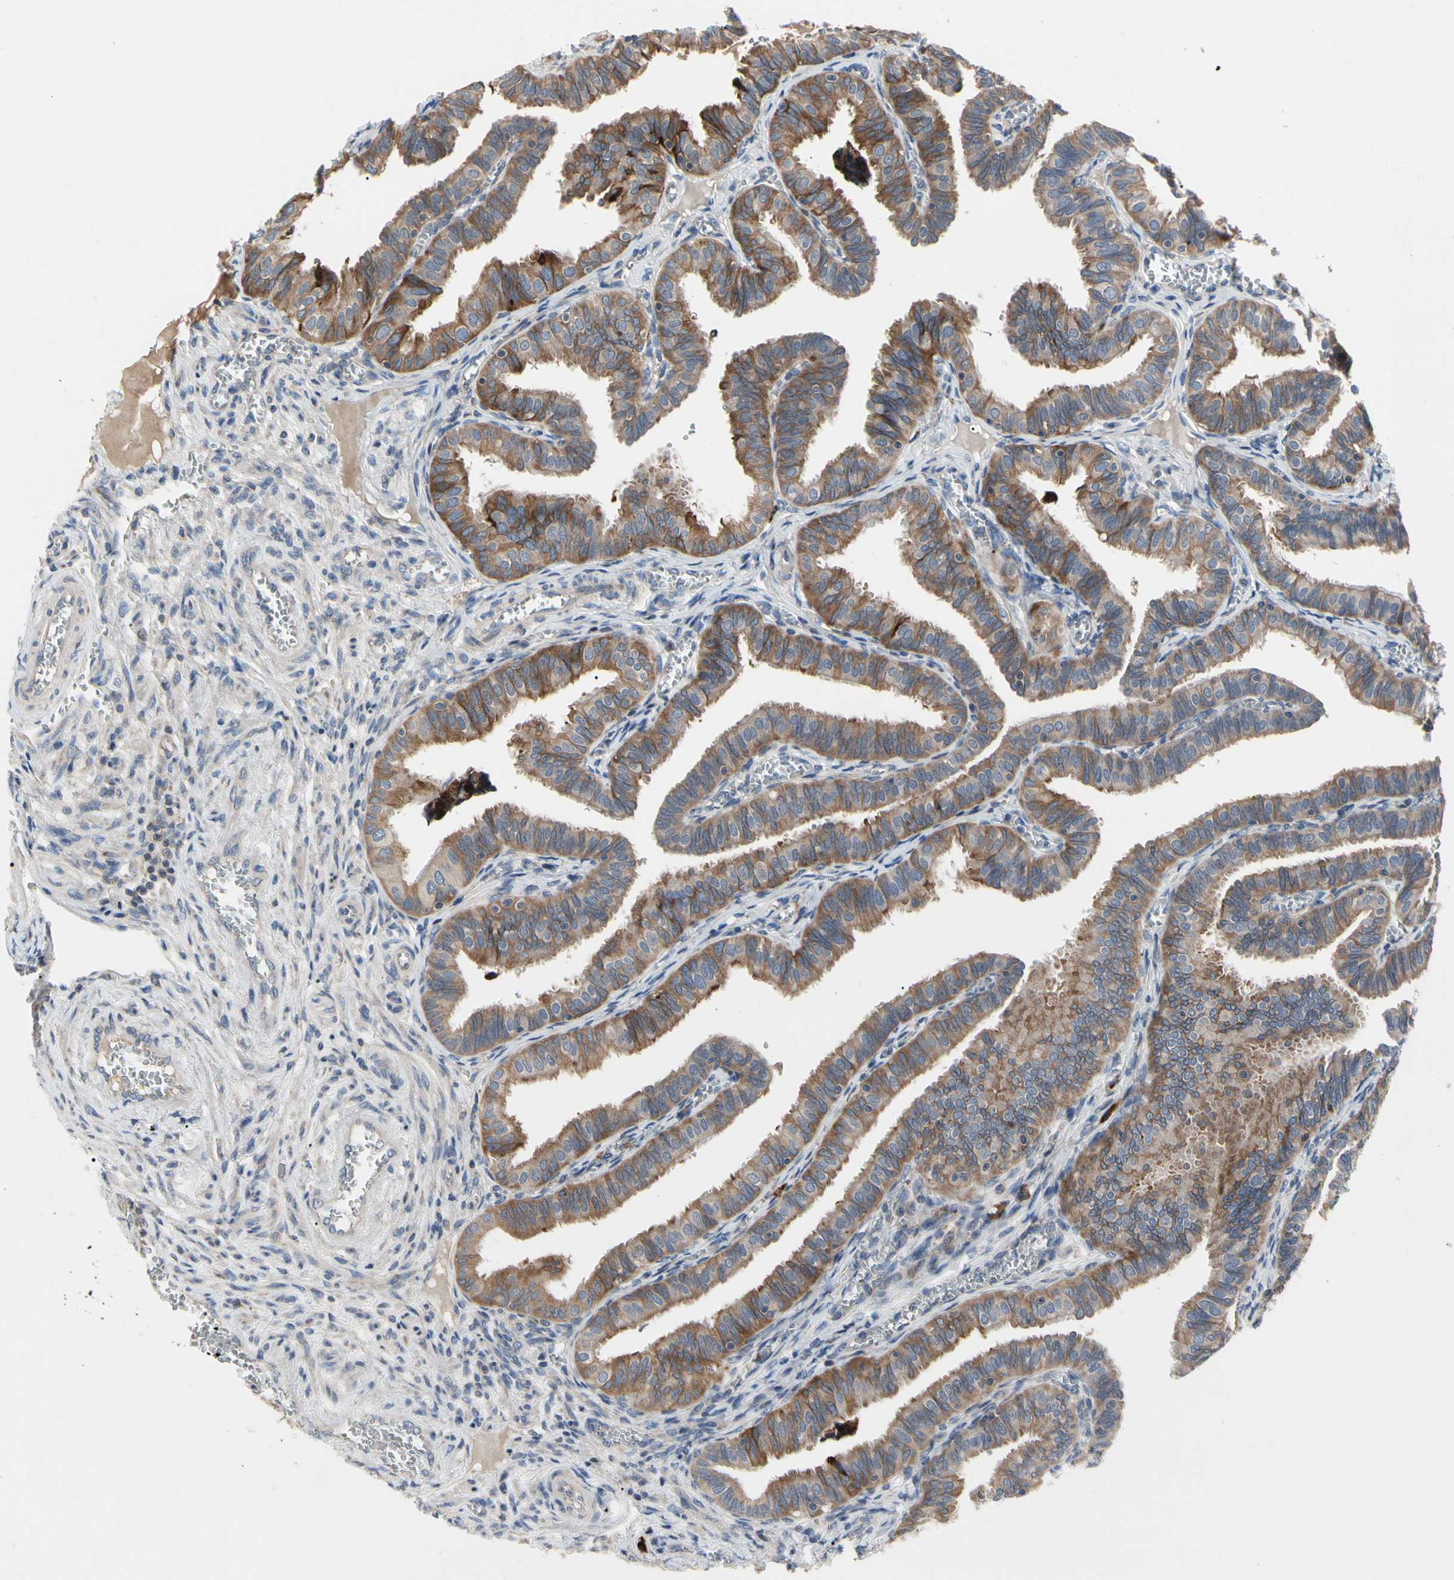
{"staining": {"intensity": "weak", "quantity": ">75%", "location": "cytoplasmic/membranous"}, "tissue": "fallopian tube", "cell_type": "Glandular cells", "image_type": "normal", "snomed": [{"axis": "morphology", "description": "Normal tissue, NOS"}, {"axis": "topography", "description": "Fallopian tube"}], "caption": "Fallopian tube stained for a protein (brown) exhibits weak cytoplasmic/membranous positive staining in approximately >75% of glandular cells.", "gene": "MMEL1", "patient": {"sex": "female", "age": 46}}